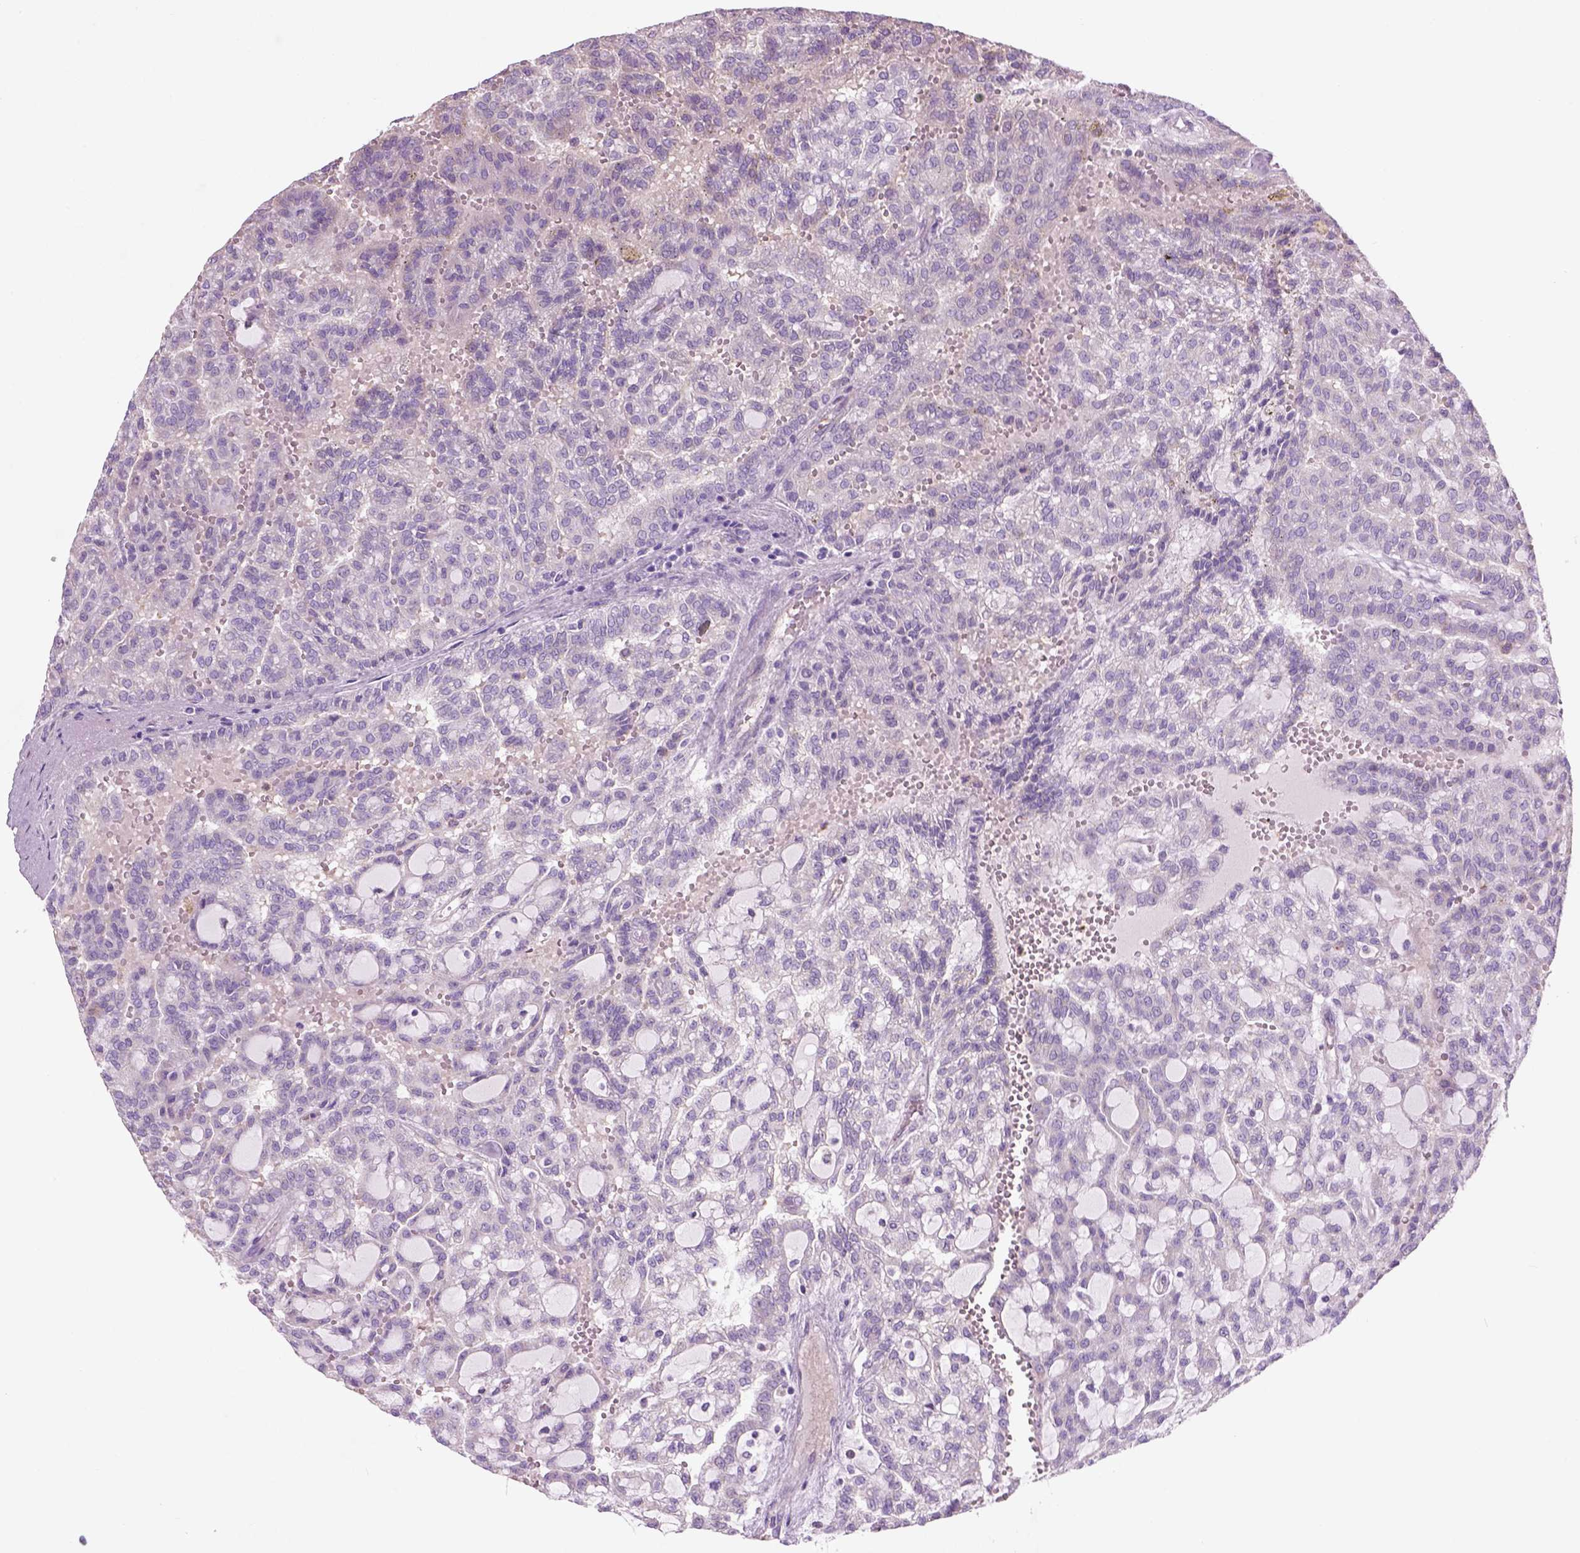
{"staining": {"intensity": "negative", "quantity": "none", "location": "none"}, "tissue": "renal cancer", "cell_type": "Tumor cells", "image_type": "cancer", "snomed": [{"axis": "morphology", "description": "Adenocarcinoma, NOS"}, {"axis": "topography", "description": "Kidney"}], "caption": "Immunohistochemistry histopathology image of neoplastic tissue: human adenocarcinoma (renal) stained with DAB (3,3'-diaminobenzidine) shows no significant protein expression in tumor cells.", "gene": "CD84", "patient": {"sex": "male", "age": 63}}